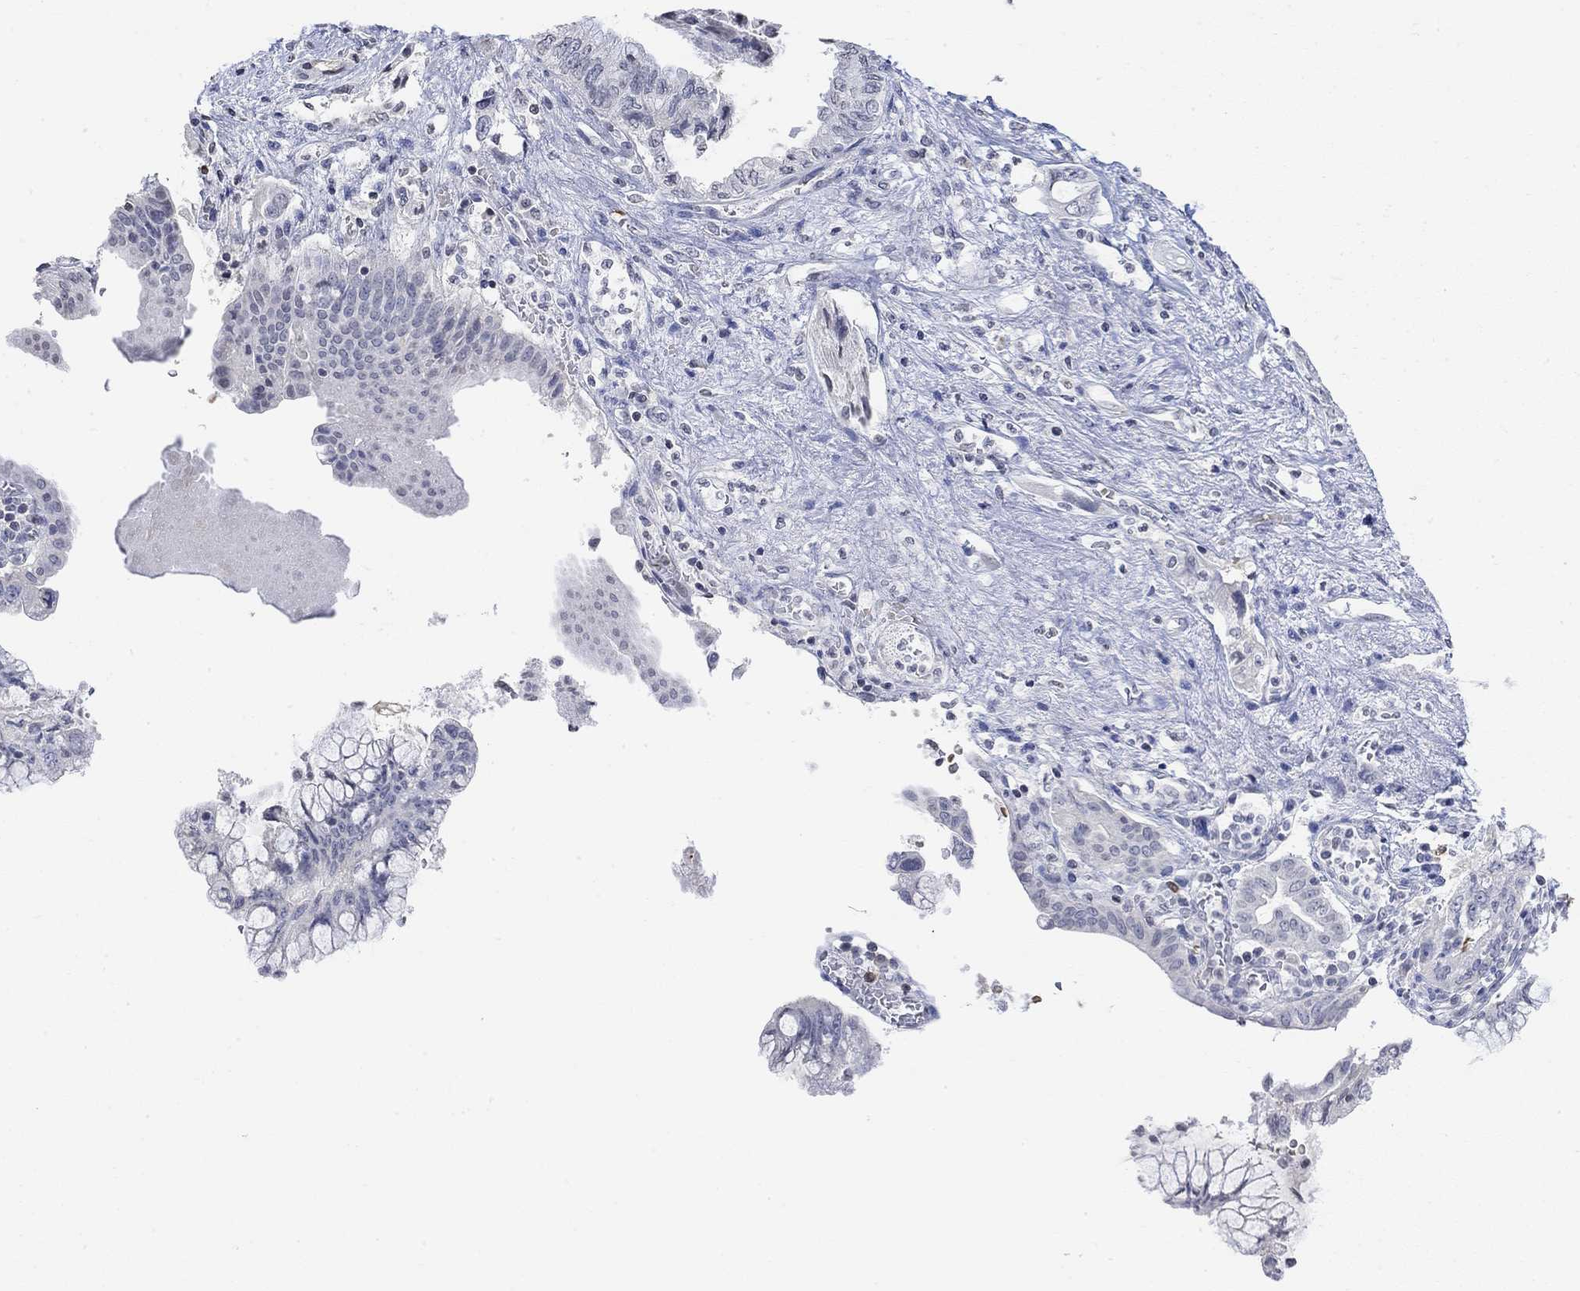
{"staining": {"intensity": "negative", "quantity": "none", "location": "none"}, "tissue": "pancreatic cancer", "cell_type": "Tumor cells", "image_type": "cancer", "snomed": [{"axis": "morphology", "description": "Adenocarcinoma, NOS"}, {"axis": "topography", "description": "Pancreas"}], "caption": "A micrograph of human pancreatic cancer (adenocarcinoma) is negative for staining in tumor cells.", "gene": "TMEM255A", "patient": {"sex": "female", "age": 73}}